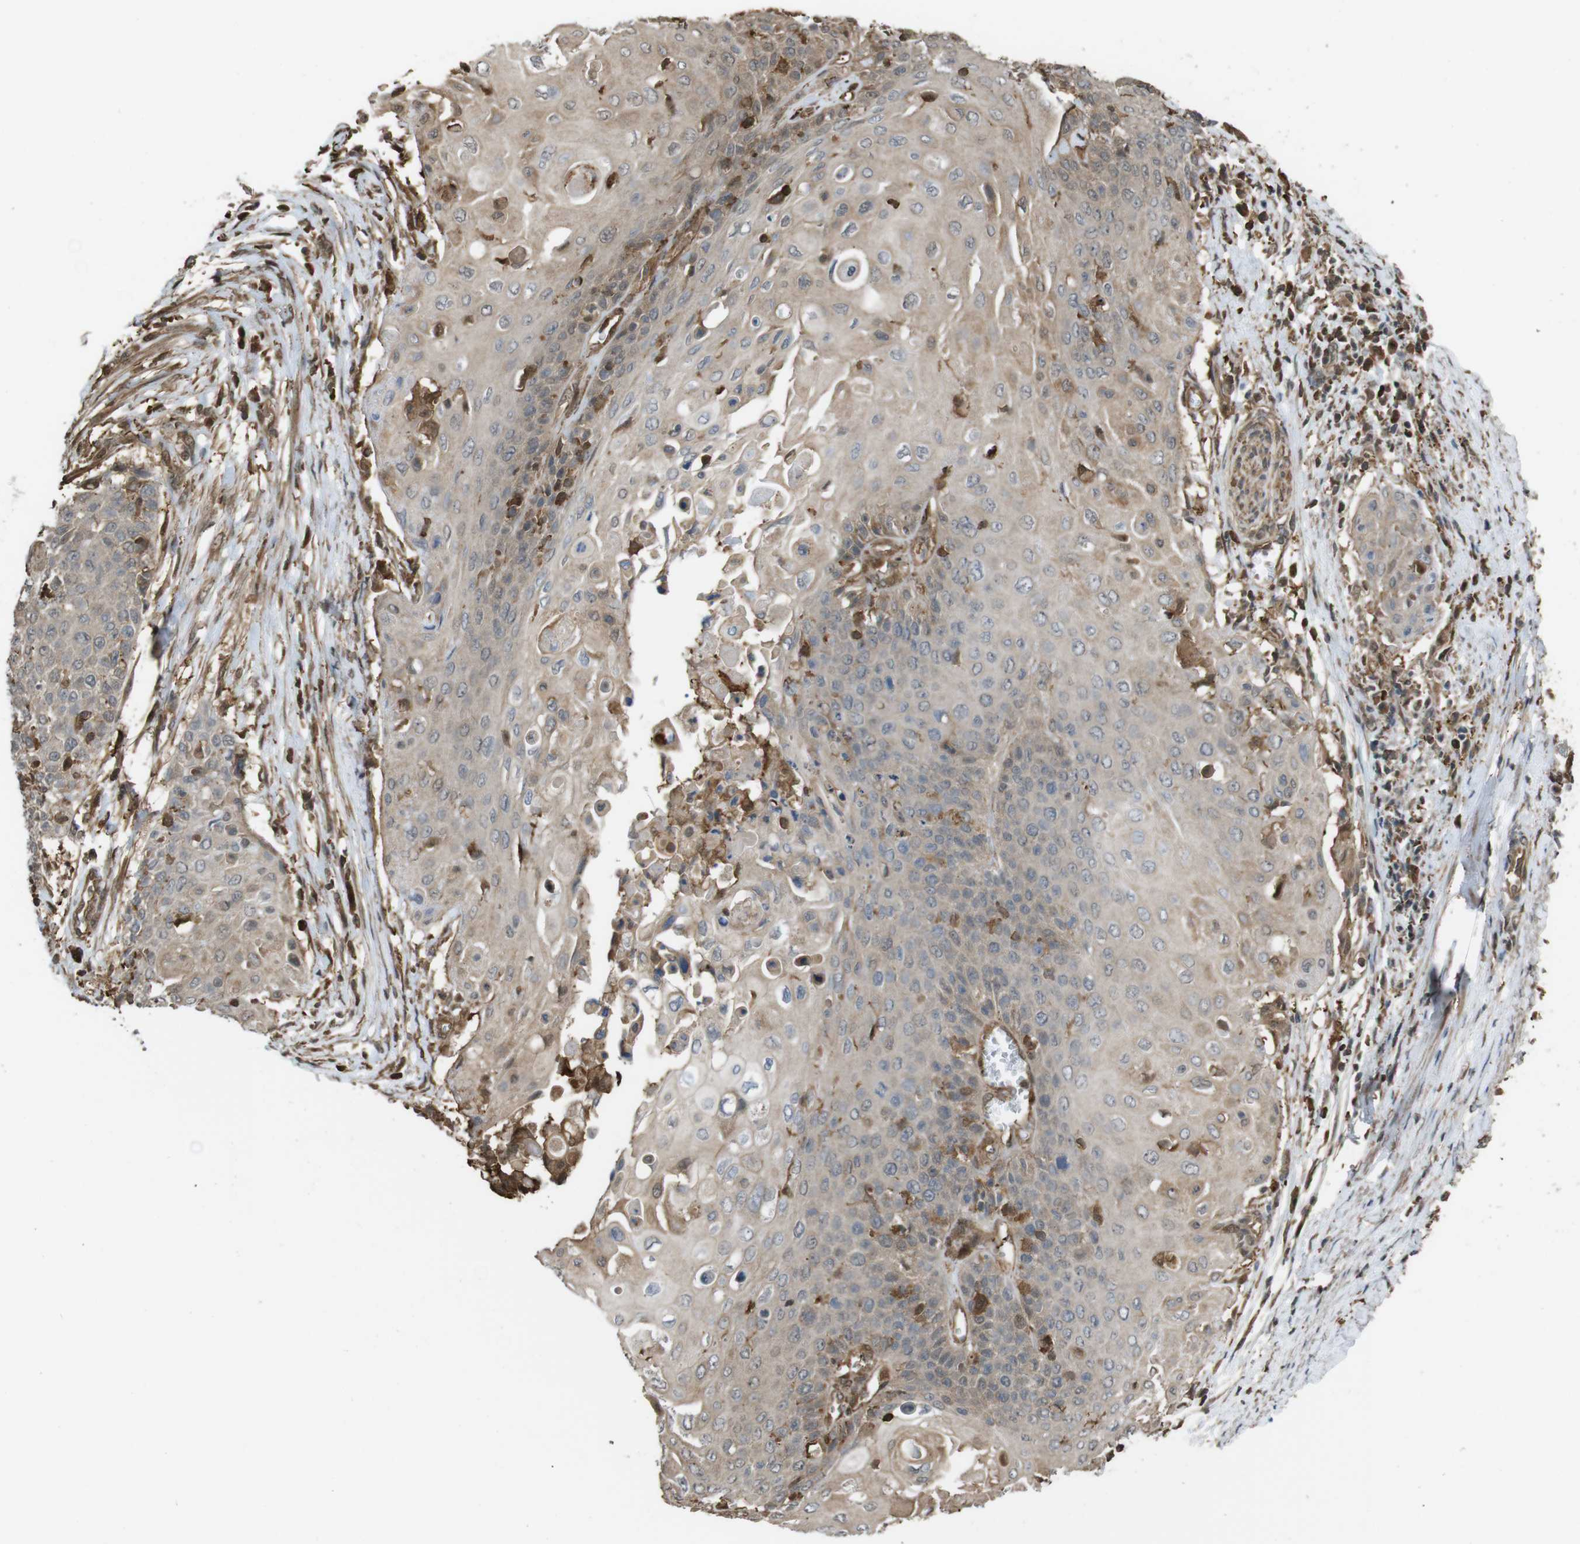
{"staining": {"intensity": "moderate", "quantity": ">75%", "location": "cytoplasmic/membranous"}, "tissue": "cervical cancer", "cell_type": "Tumor cells", "image_type": "cancer", "snomed": [{"axis": "morphology", "description": "Squamous cell carcinoma, NOS"}, {"axis": "topography", "description": "Cervix"}], "caption": "This photomicrograph displays cervical cancer stained with IHC to label a protein in brown. The cytoplasmic/membranous of tumor cells show moderate positivity for the protein. Nuclei are counter-stained blue.", "gene": "ARHGDIA", "patient": {"sex": "female", "age": 39}}